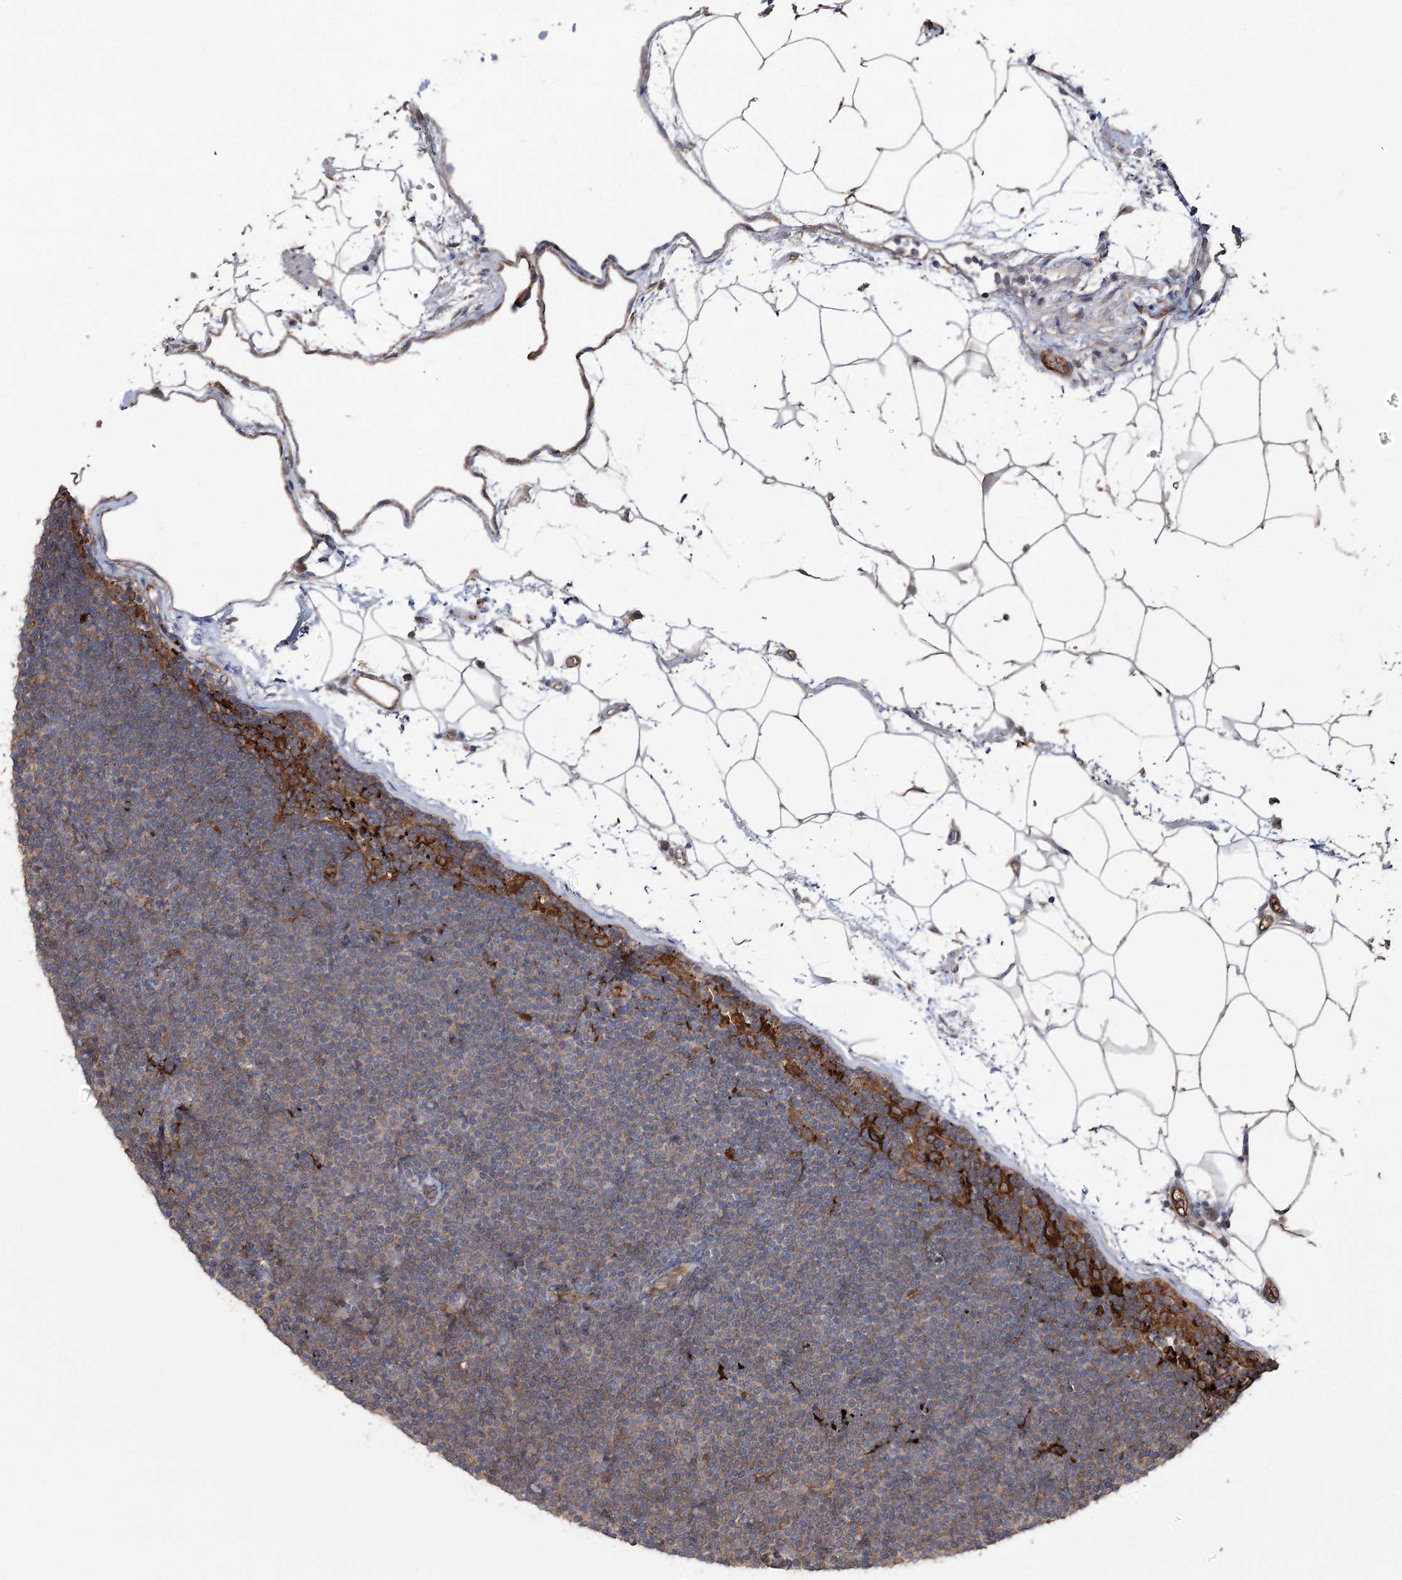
{"staining": {"intensity": "weak", "quantity": "<25%", "location": "cytoplasmic/membranous"}, "tissue": "lymphoma", "cell_type": "Tumor cells", "image_type": "cancer", "snomed": [{"axis": "morphology", "description": "Malignant lymphoma, non-Hodgkin's type, Low grade"}, {"axis": "topography", "description": "Lymph node"}], "caption": "IHC photomicrograph of neoplastic tissue: human low-grade malignant lymphoma, non-Hodgkin's type stained with DAB demonstrates no significant protein positivity in tumor cells.", "gene": "OTUD1", "patient": {"sex": "female", "age": 53}}